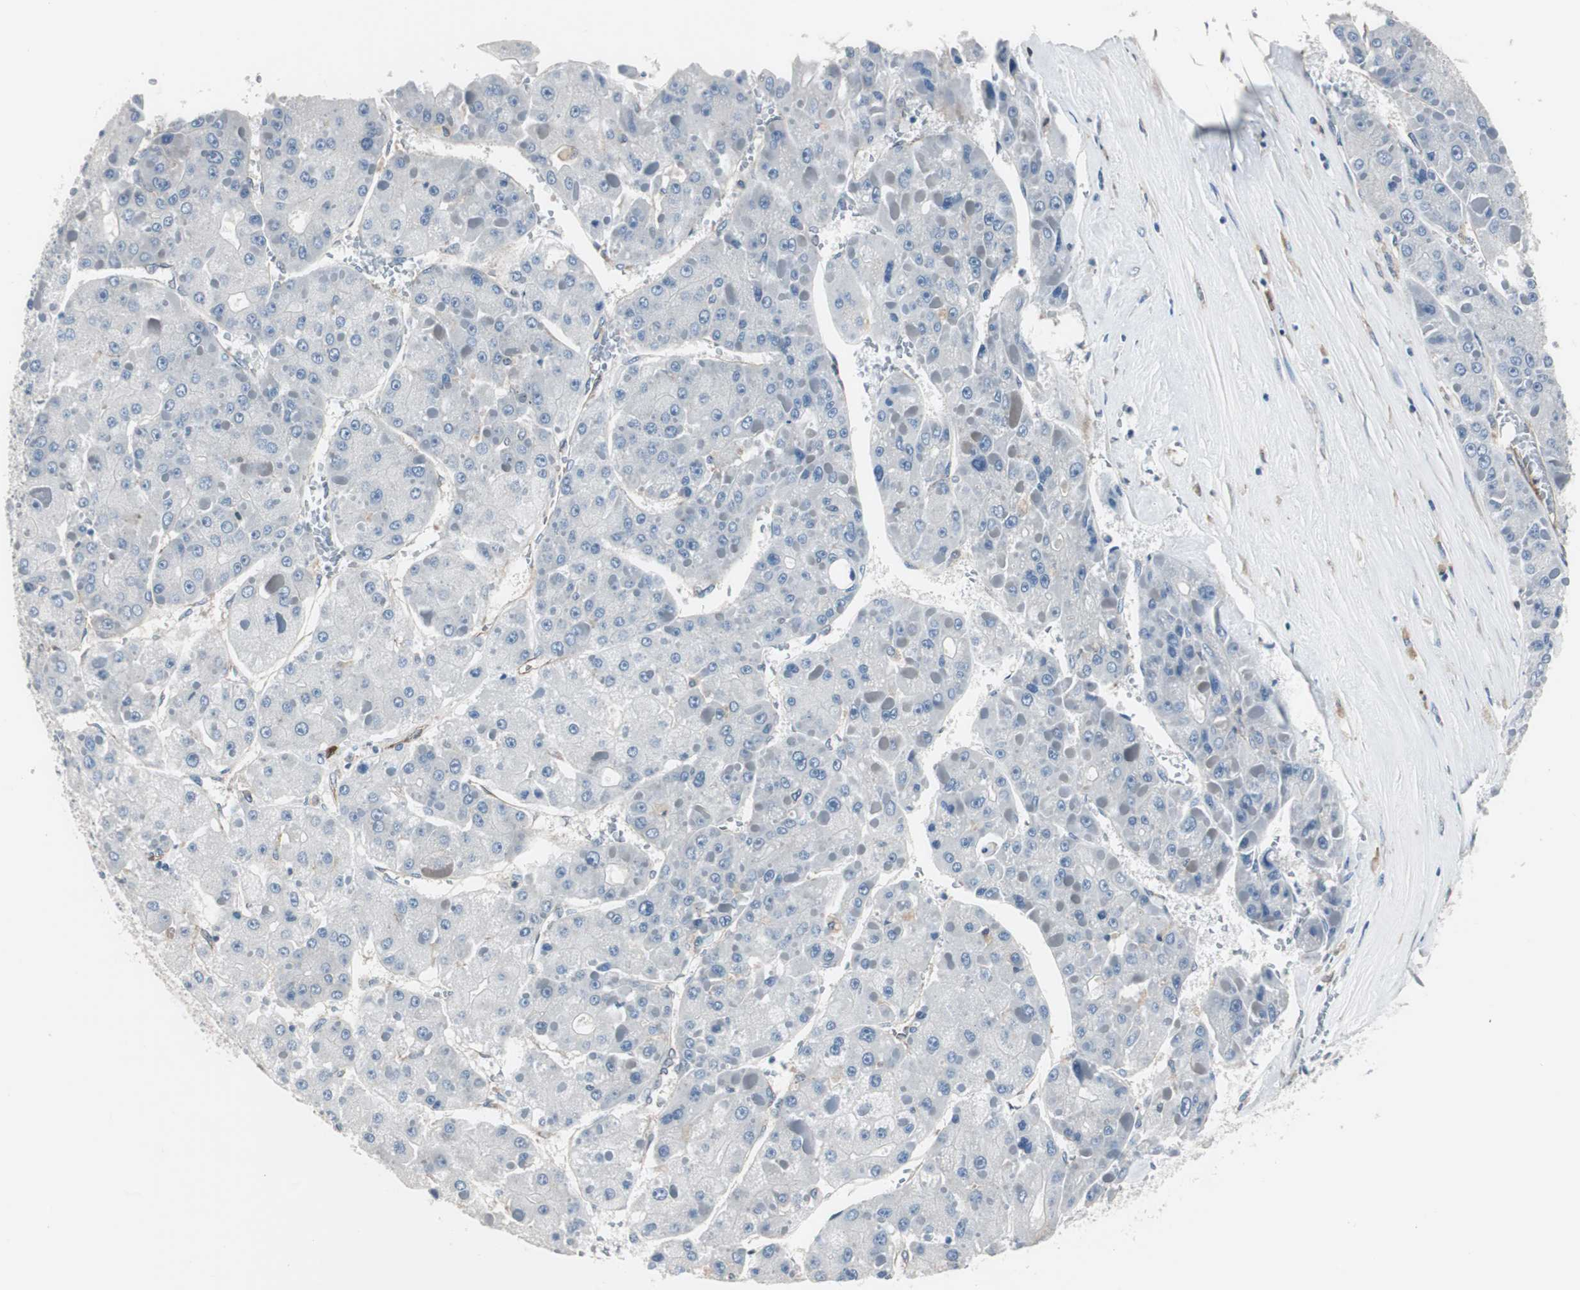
{"staining": {"intensity": "negative", "quantity": "none", "location": "none"}, "tissue": "liver cancer", "cell_type": "Tumor cells", "image_type": "cancer", "snomed": [{"axis": "morphology", "description": "Carcinoma, Hepatocellular, NOS"}, {"axis": "topography", "description": "Liver"}], "caption": "Immunohistochemistry (IHC) of liver cancer (hepatocellular carcinoma) demonstrates no positivity in tumor cells.", "gene": "SWAP70", "patient": {"sex": "female", "age": 73}}